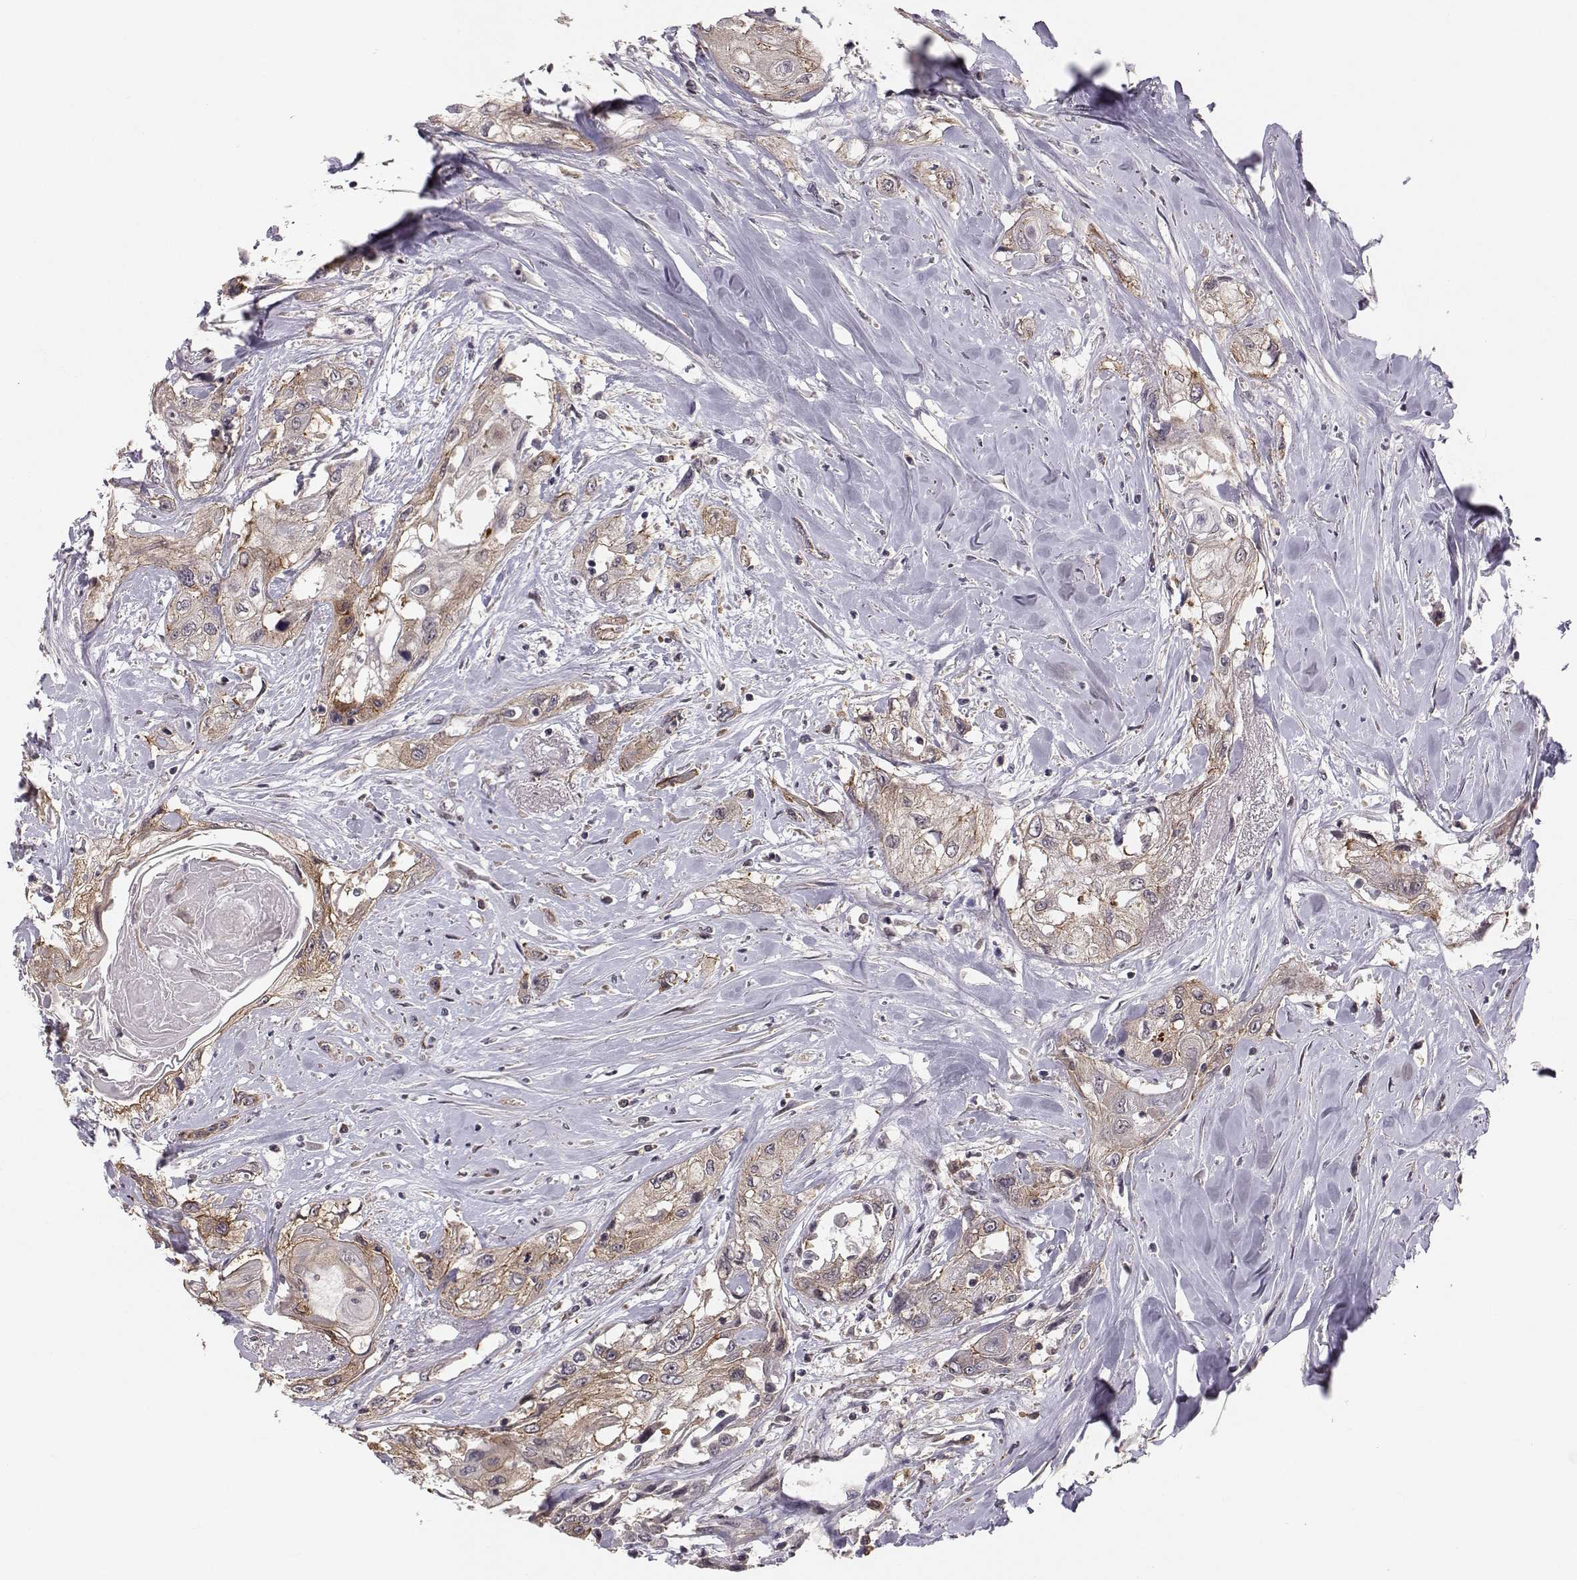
{"staining": {"intensity": "moderate", "quantity": "<25%", "location": "cytoplasmic/membranous"}, "tissue": "head and neck cancer", "cell_type": "Tumor cells", "image_type": "cancer", "snomed": [{"axis": "morphology", "description": "Normal tissue, NOS"}, {"axis": "morphology", "description": "Squamous cell carcinoma, NOS"}, {"axis": "topography", "description": "Oral tissue"}, {"axis": "topography", "description": "Peripheral nerve tissue"}, {"axis": "topography", "description": "Head-Neck"}], "caption": "Brown immunohistochemical staining in squamous cell carcinoma (head and neck) reveals moderate cytoplasmic/membranous staining in about <25% of tumor cells. The staining is performed using DAB brown chromogen to label protein expression. The nuclei are counter-stained blue using hematoxylin.", "gene": "PLEKHG3", "patient": {"sex": "female", "age": 59}}